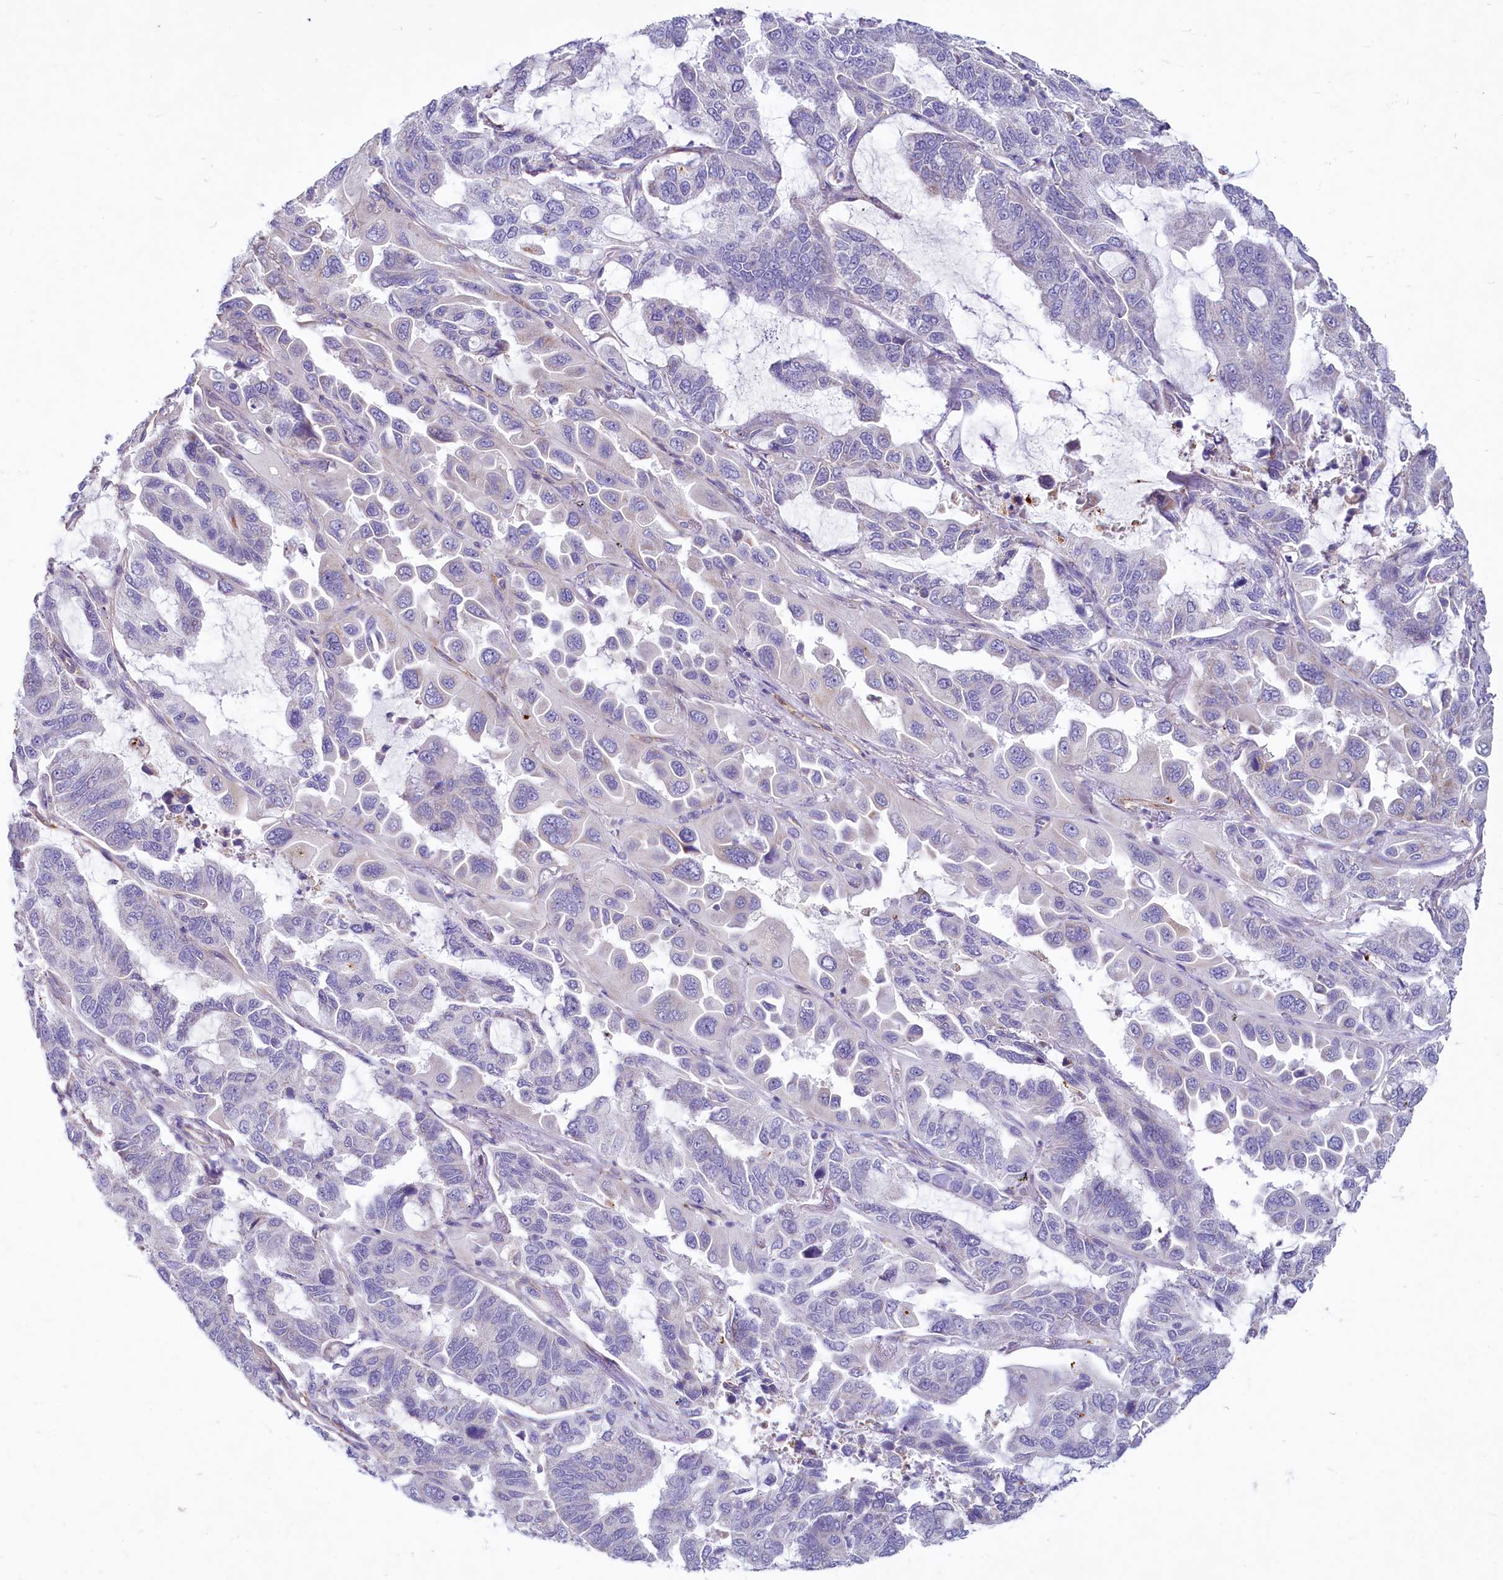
{"staining": {"intensity": "negative", "quantity": "none", "location": "none"}, "tissue": "lung cancer", "cell_type": "Tumor cells", "image_type": "cancer", "snomed": [{"axis": "morphology", "description": "Adenocarcinoma, NOS"}, {"axis": "topography", "description": "Lung"}], "caption": "IHC image of lung adenocarcinoma stained for a protein (brown), which reveals no positivity in tumor cells. (DAB (3,3'-diaminobenzidine) IHC with hematoxylin counter stain).", "gene": "LMOD3", "patient": {"sex": "male", "age": 64}}